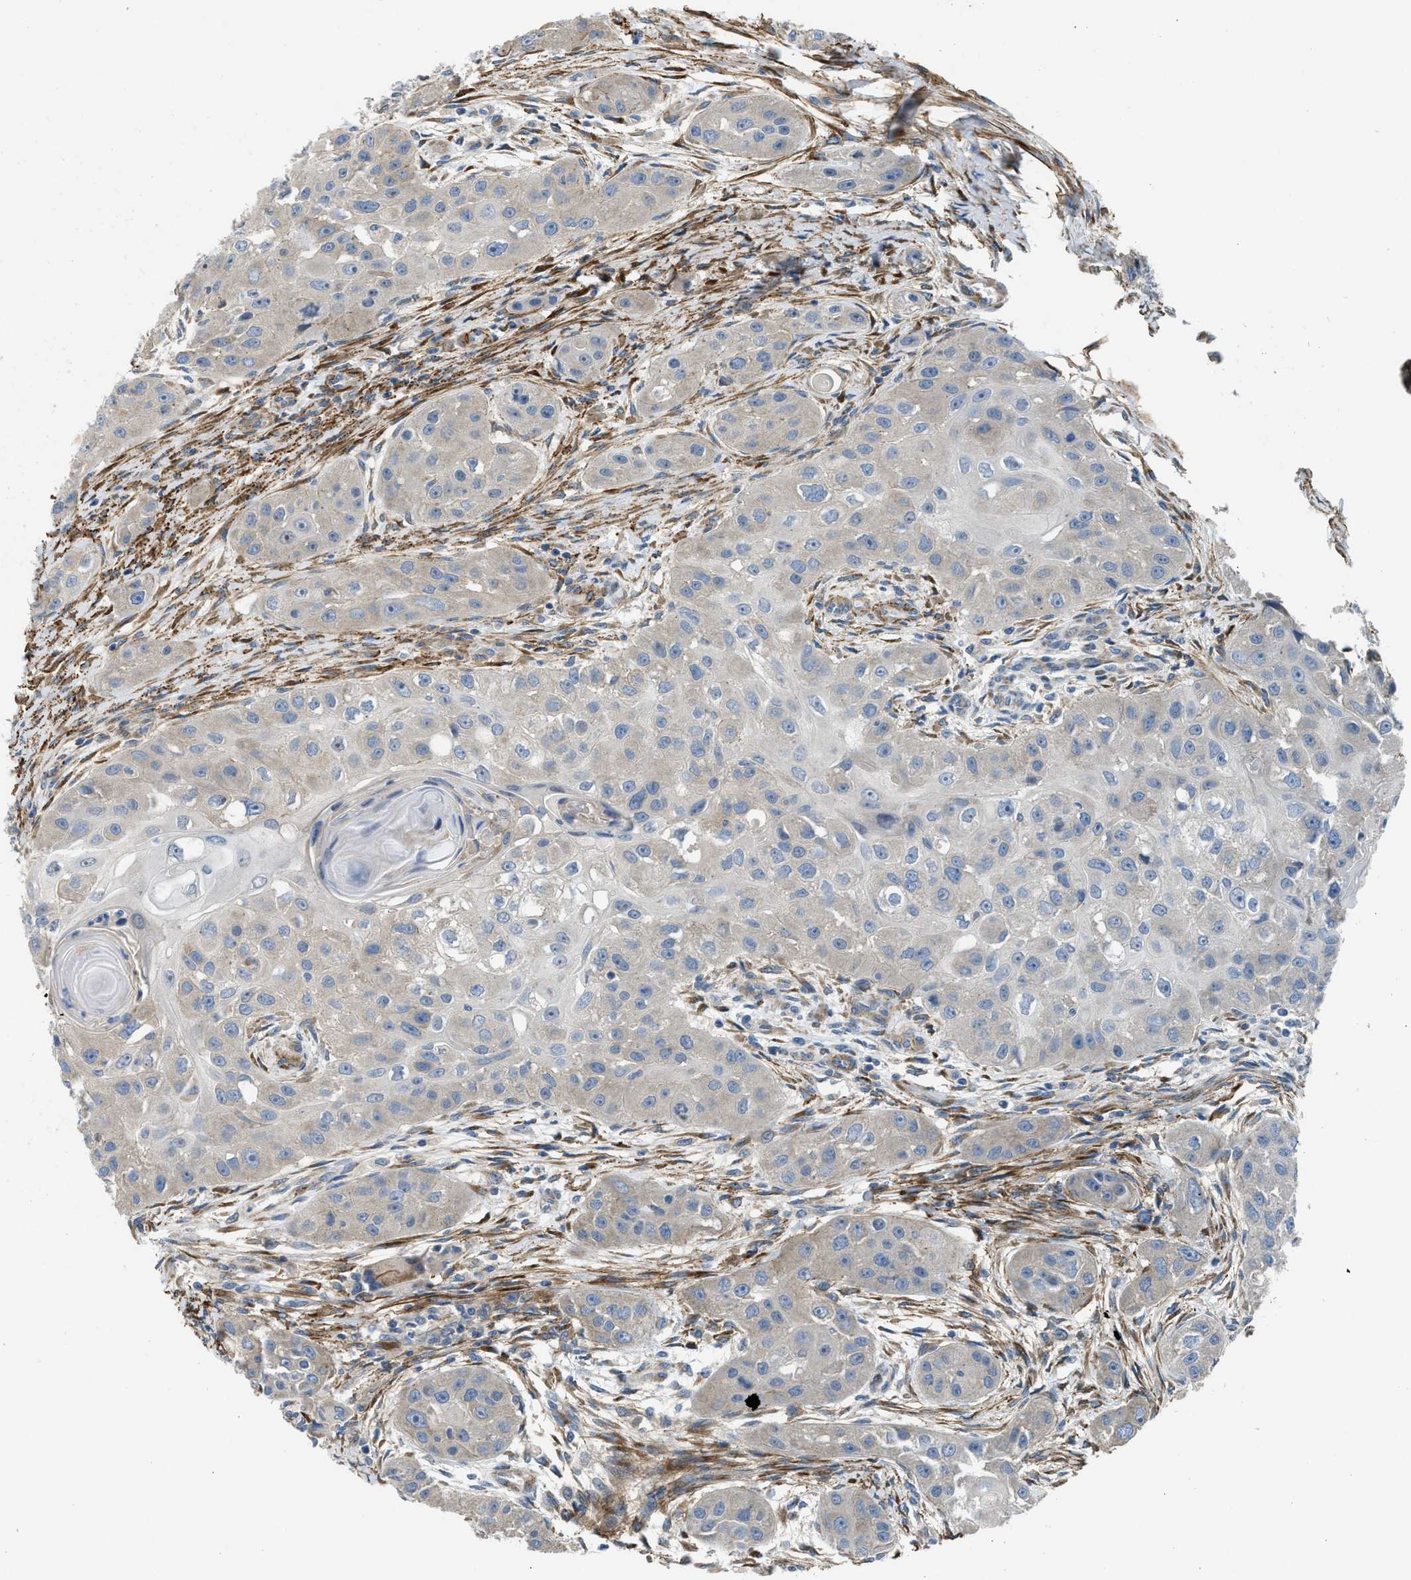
{"staining": {"intensity": "weak", "quantity": "<25%", "location": "cytoplasmic/membranous"}, "tissue": "head and neck cancer", "cell_type": "Tumor cells", "image_type": "cancer", "snomed": [{"axis": "morphology", "description": "Normal tissue, NOS"}, {"axis": "morphology", "description": "Squamous cell carcinoma, NOS"}, {"axis": "topography", "description": "Skeletal muscle"}, {"axis": "topography", "description": "Head-Neck"}], "caption": "Image shows no significant protein positivity in tumor cells of squamous cell carcinoma (head and neck).", "gene": "BMPR1A", "patient": {"sex": "male", "age": 51}}